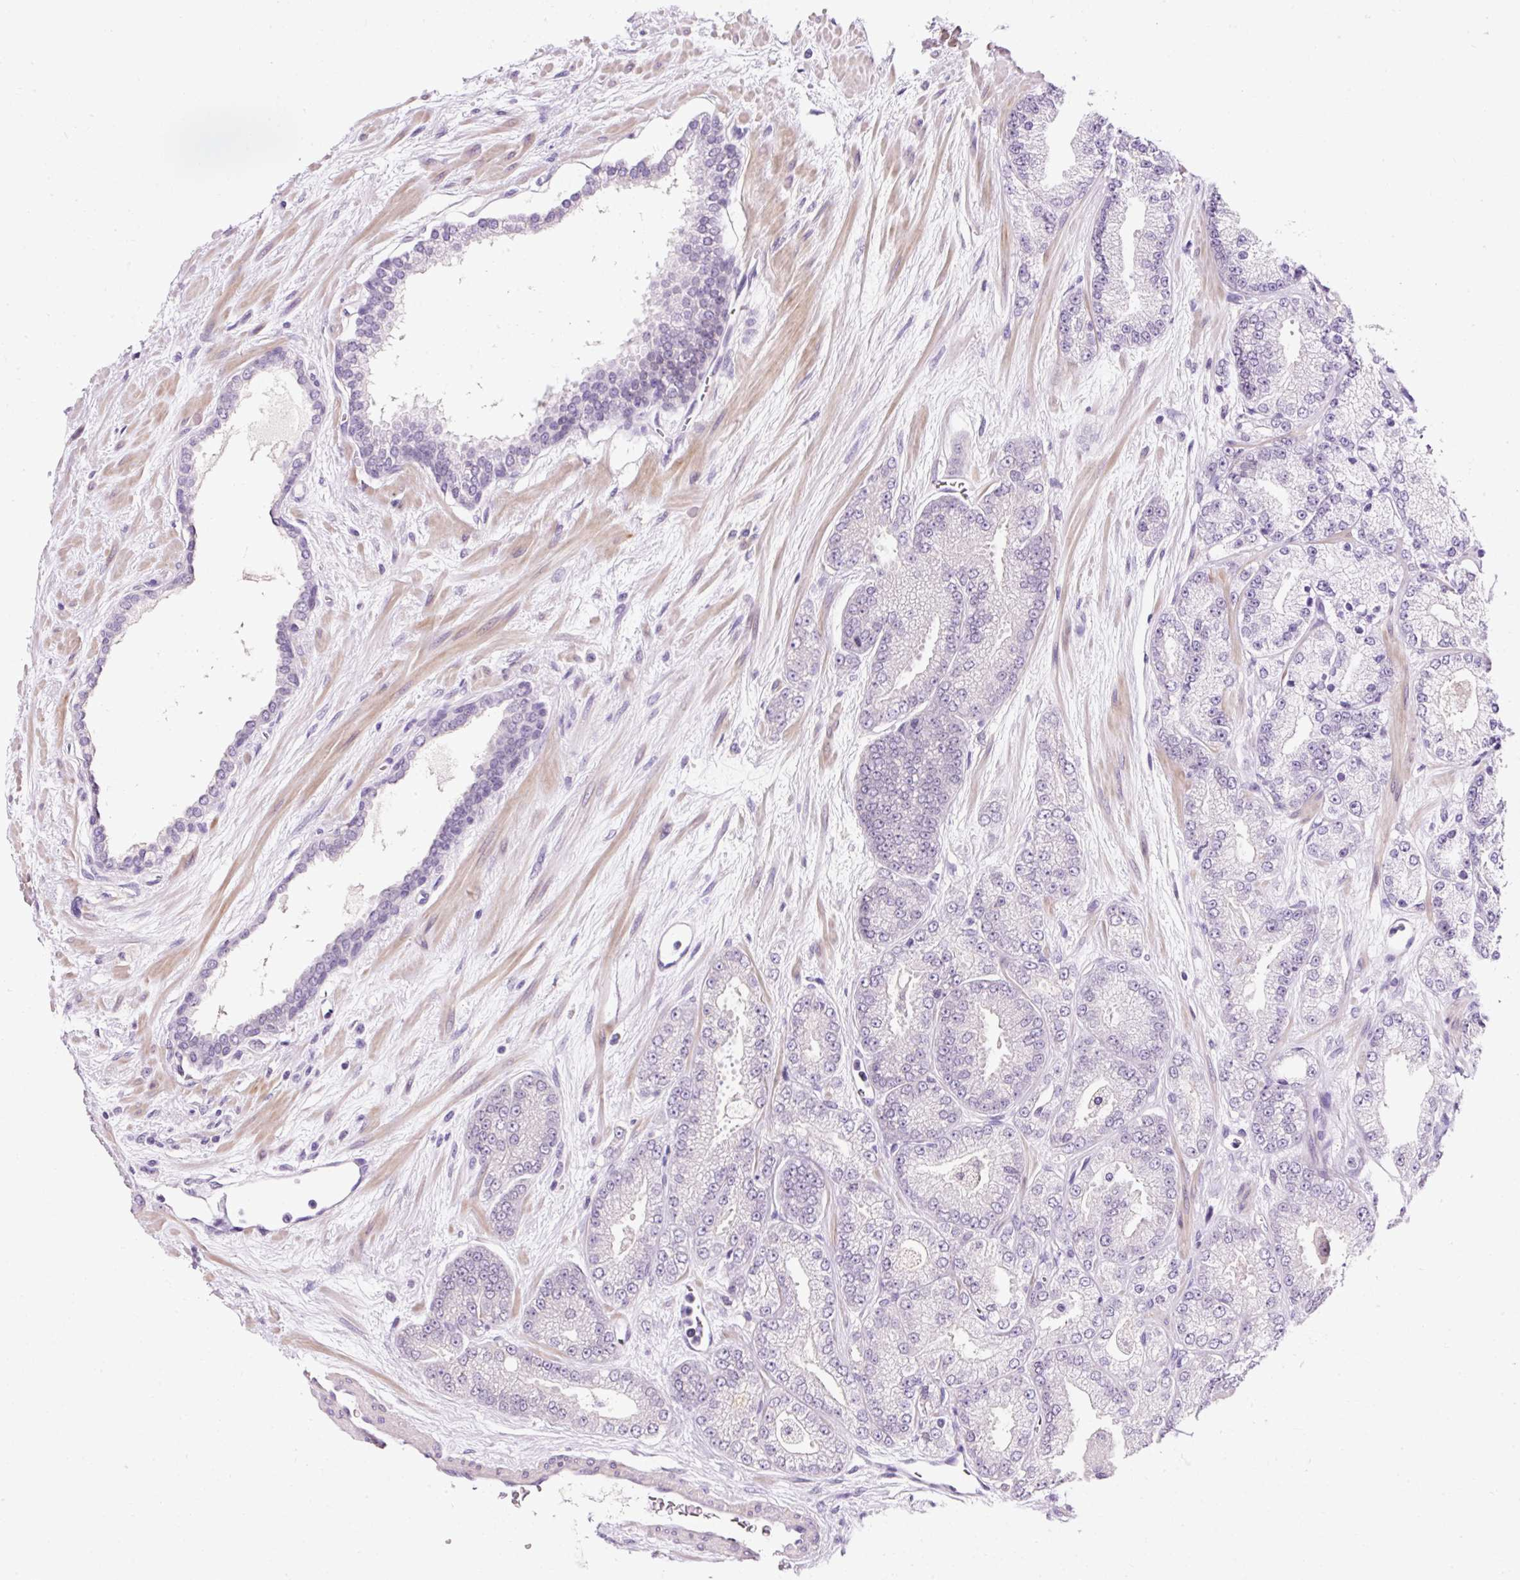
{"staining": {"intensity": "negative", "quantity": "none", "location": "none"}, "tissue": "prostate cancer", "cell_type": "Tumor cells", "image_type": "cancer", "snomed": [{"axis": "morphology", "description": "Adenocarcinoma, High grade"}, {"axis": "topography", "description": "Prostate"}], "caption": "This is an immunohistochemistry image of prostate high-grade adenocarcinoma. There is no positivity in tumor cells.", "gene": "ZNF610", "patient": {"sex": "male", "age": 68}}